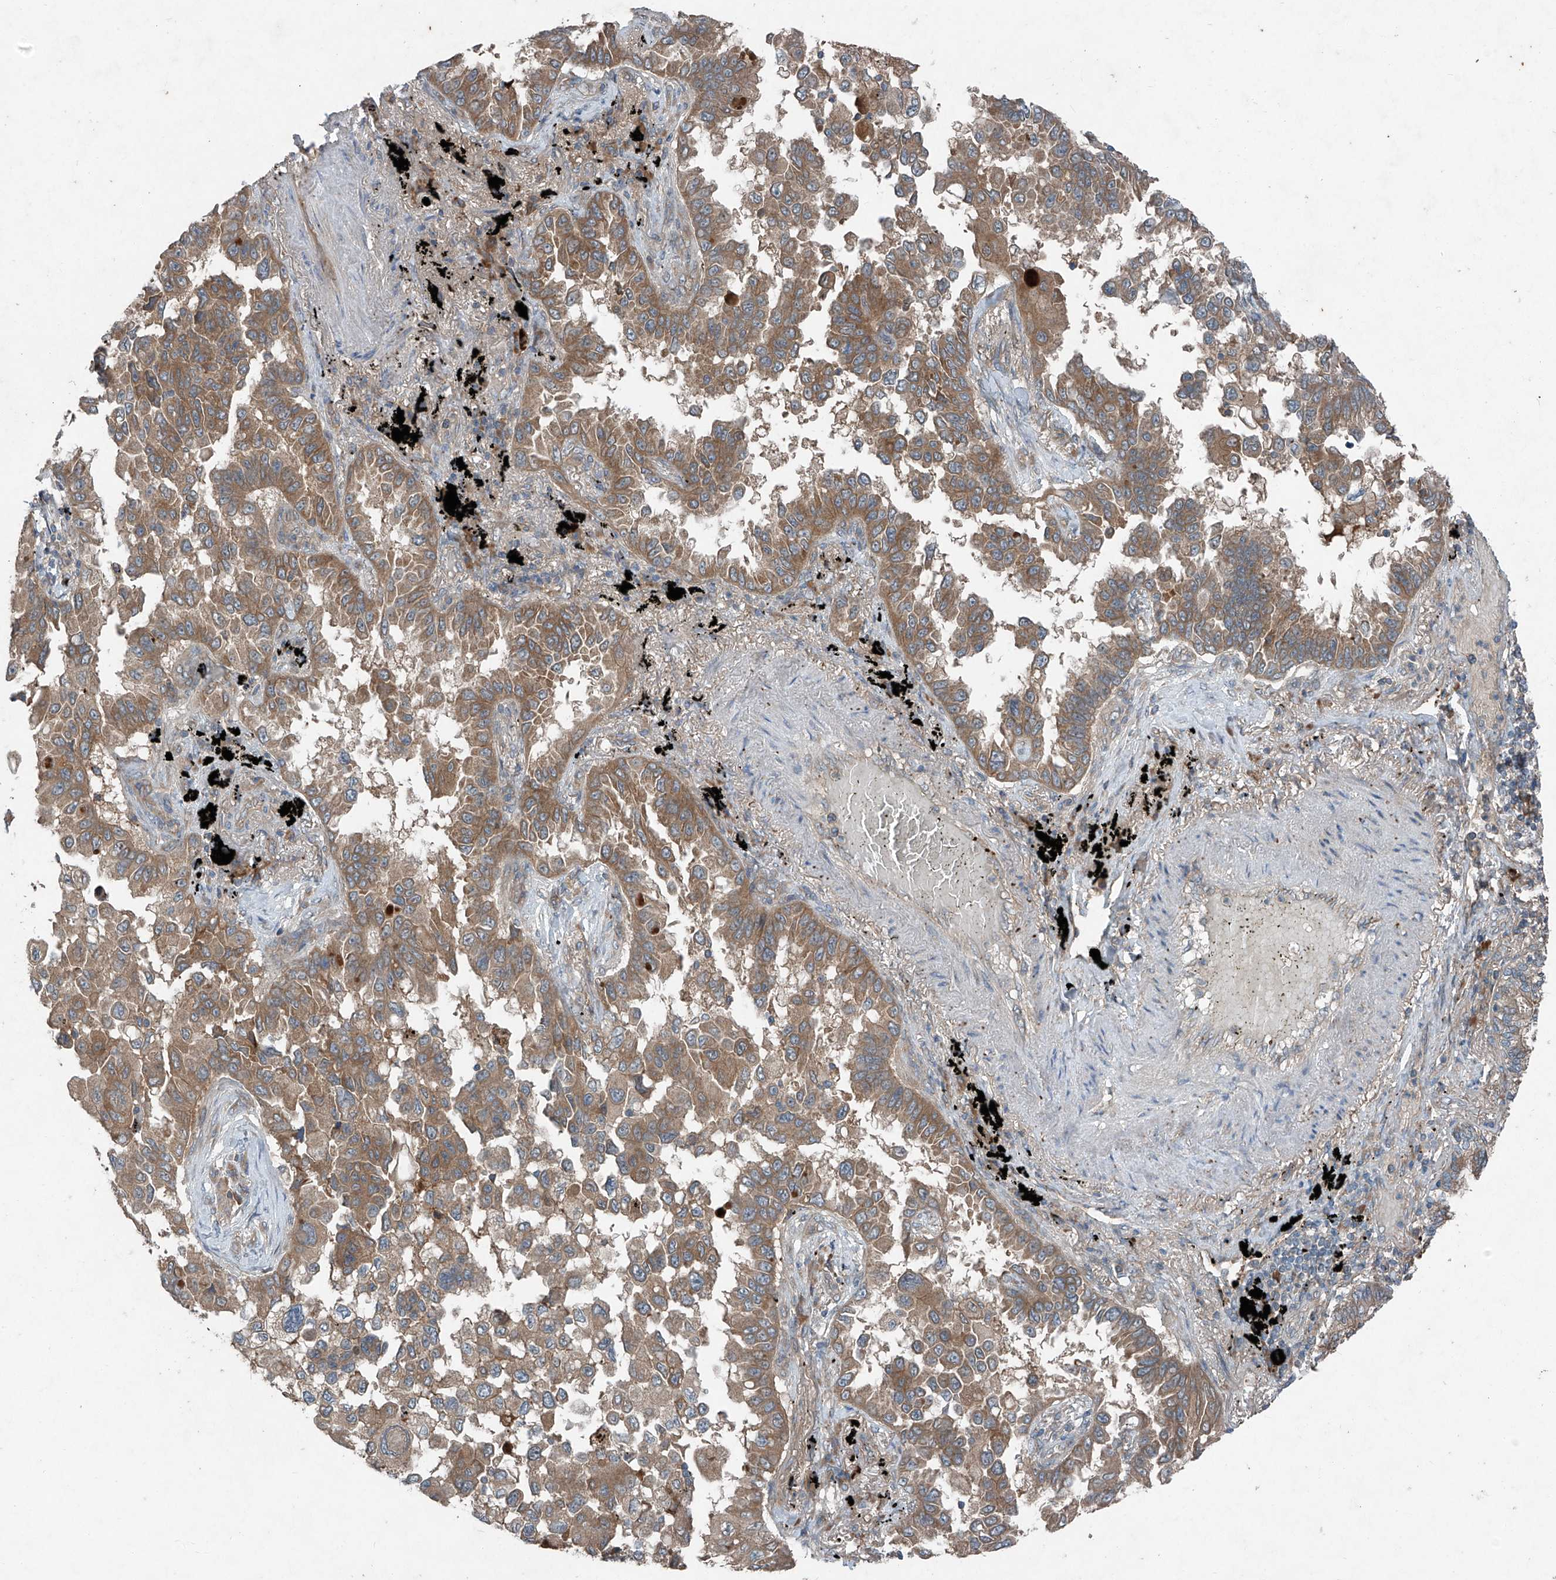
{"staining": {"intensity": "moderate", "quantity": ">75%", "location": "cytoplasmic/membranous"}, "tissue": "lung cancer", "cell_type": "Tumor cells", "image_type": "cancer", "snomed": [{"axis": "morphology", "description": "Adenocarcinoma, NOS"}, {"axis": "topography", "description": "Lung"}], "caption": "Immunohistochemistry (IHC) (DAB (3,3'-diaminobenzidine)) staining of lung cancer (adenocarcinoma) exhibits moderate cytoplasmic/membranous protein expression in approximately >75% of tumor cells.", "gene": "FOXRED2", "patient": {"sex": "female", "age": 67}}